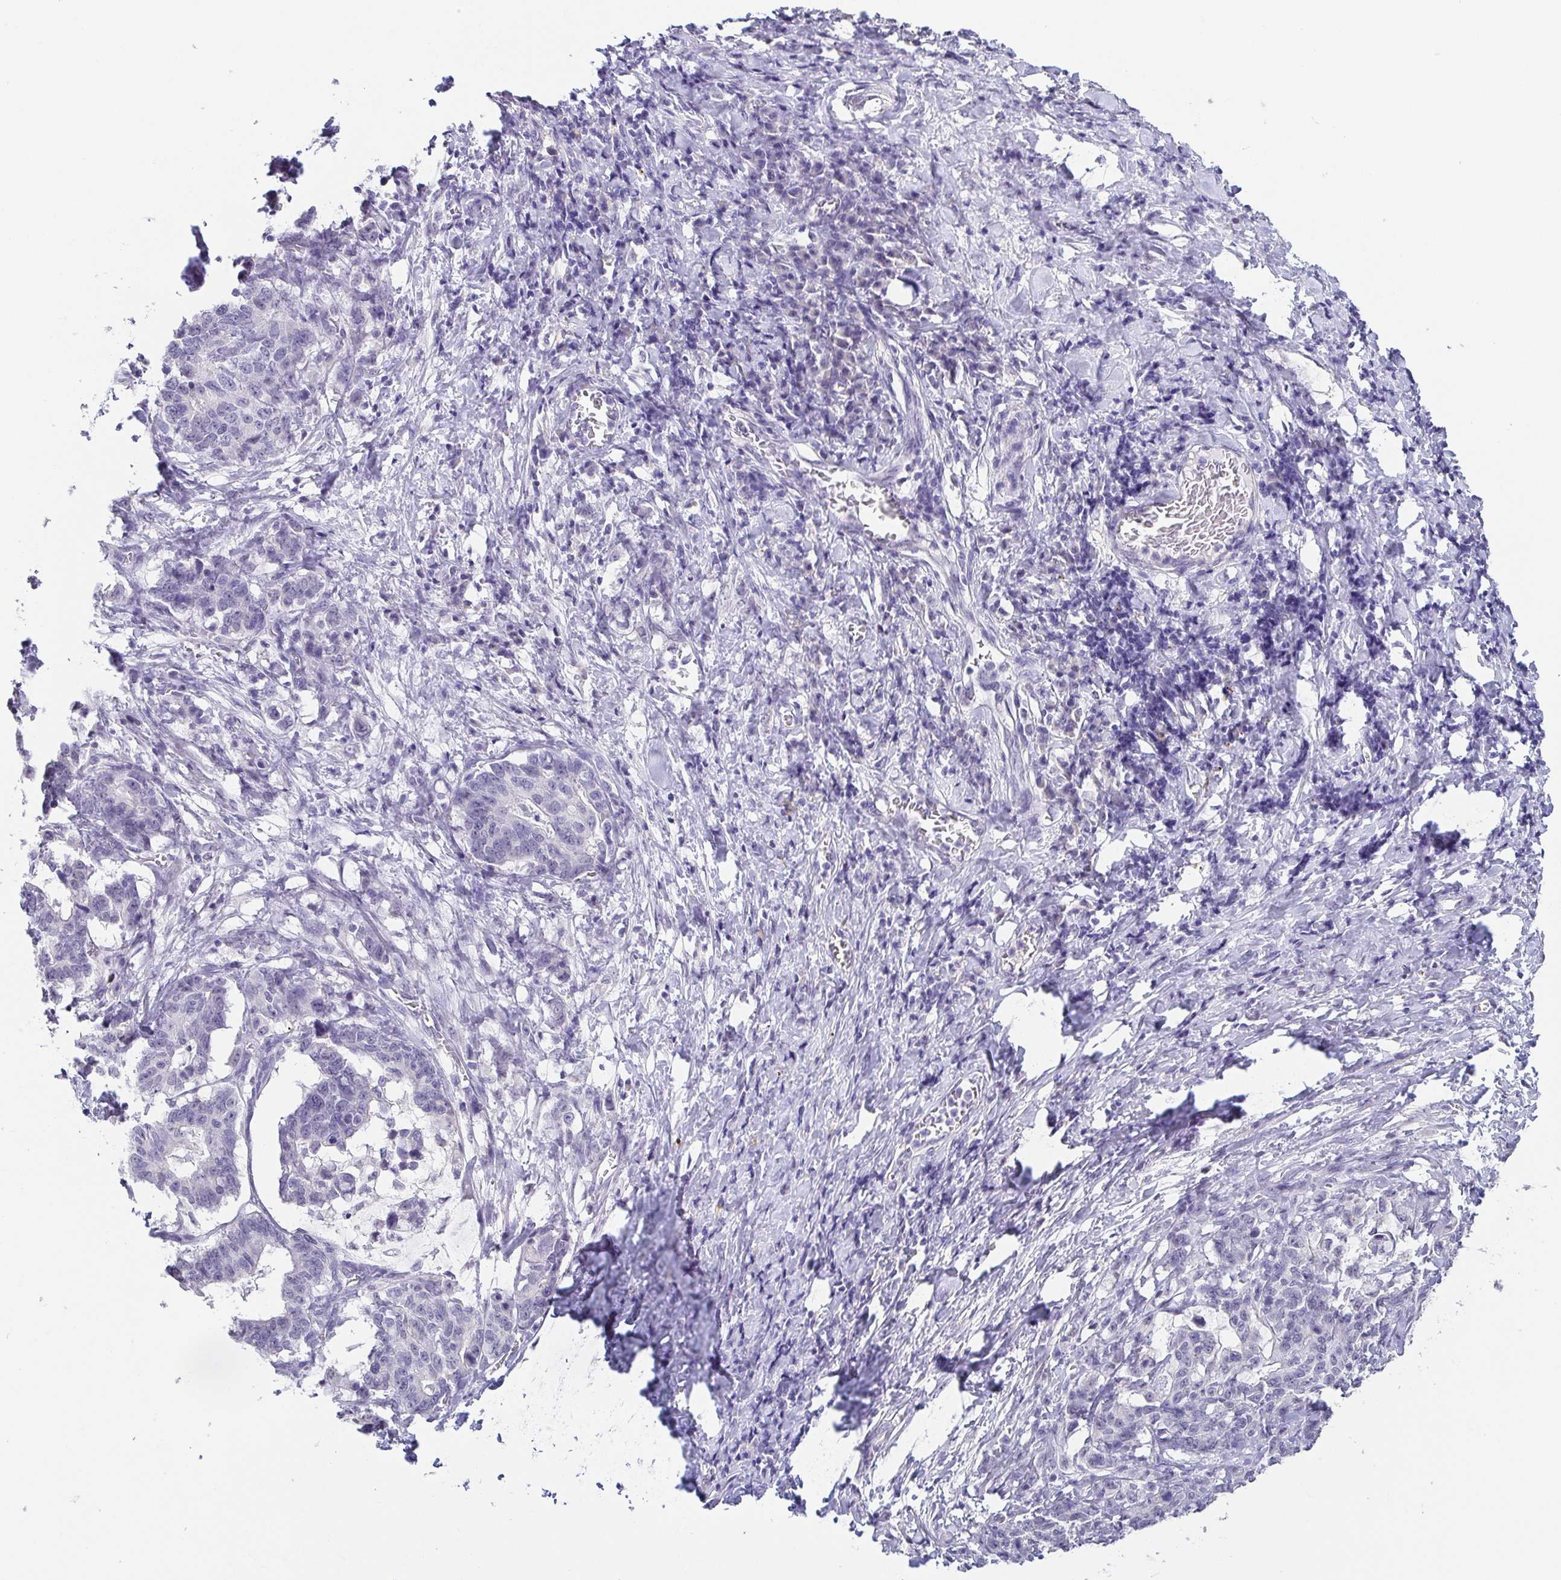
{"staining": {"intensity": "negative", "quantity": "none", "location": "none"}, "tissue": "stomach cancer", "cell_type": "Tumor cells", "image_type": "cancer", "snomed": [{"axis": "morphology", "description": "Normal tissue, NOS"}, {"axis": "morphology", "description": "Adenocarcinoma, NOS"}, {"axis": "topography", "description": "Stomach"}], "caption": "The histopathology image displays no significant positivity in tumor cells of stomach adenocarcinoma.", "gene": "NEFH", "patient": {"sex": "female", "age": 64}}